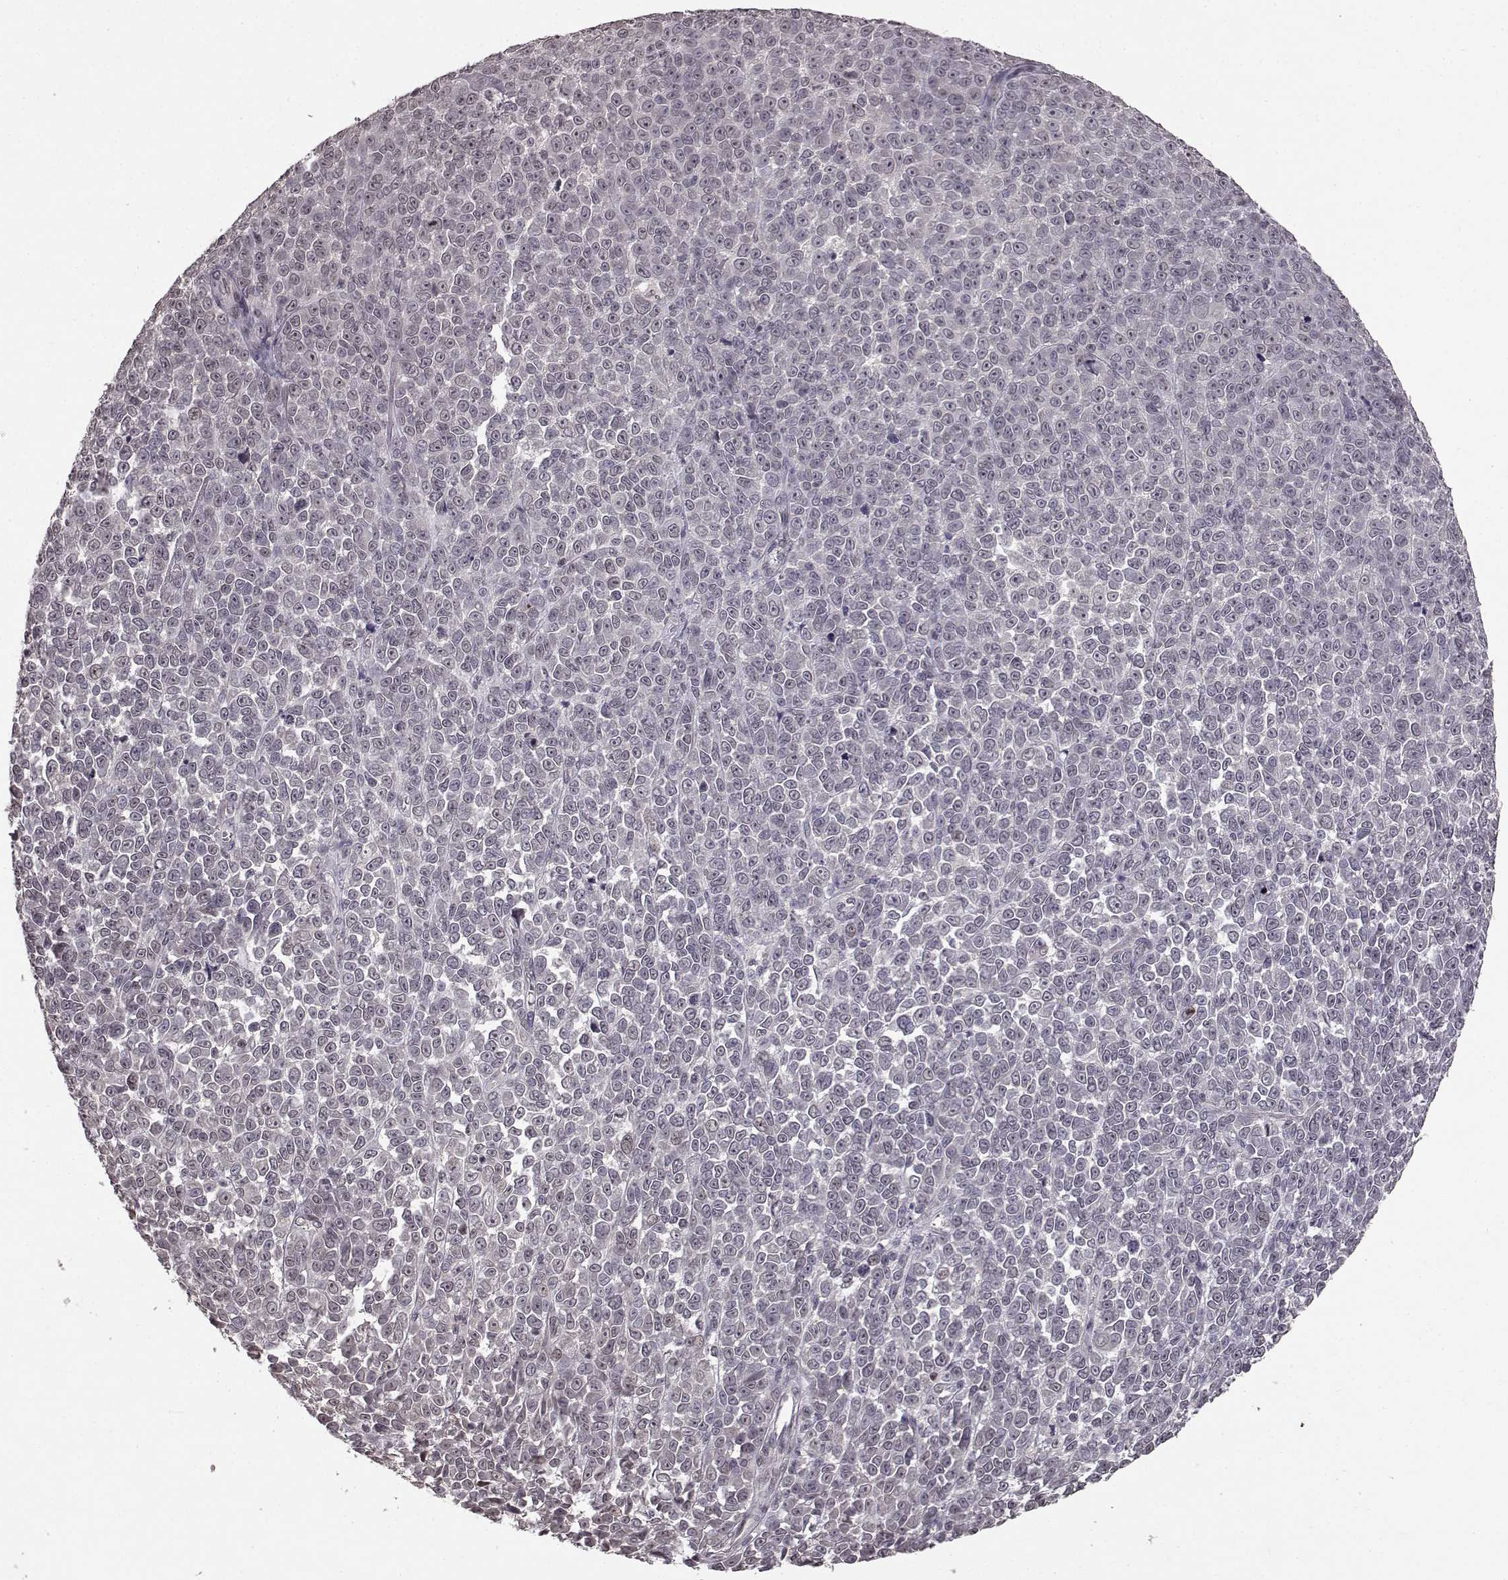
{"staining": {"intensity": "negative", "quantity": "none", "location": "none"}, "tissue": "melanoma", "cell_type": "Tumor cells", "image_type": "cancer", "snomed": [{"axis": "morphology", "description": "Malignant melanoma, NOS"}, {"axis": "topography", "description": "Skin"}], "caption": "The immunohistochemistry (IHC) image has no significant positivity in tumor cells of melanoma tissue.", "gene": "NTRK2", "patient": {"sex": "female", "age": 95}}